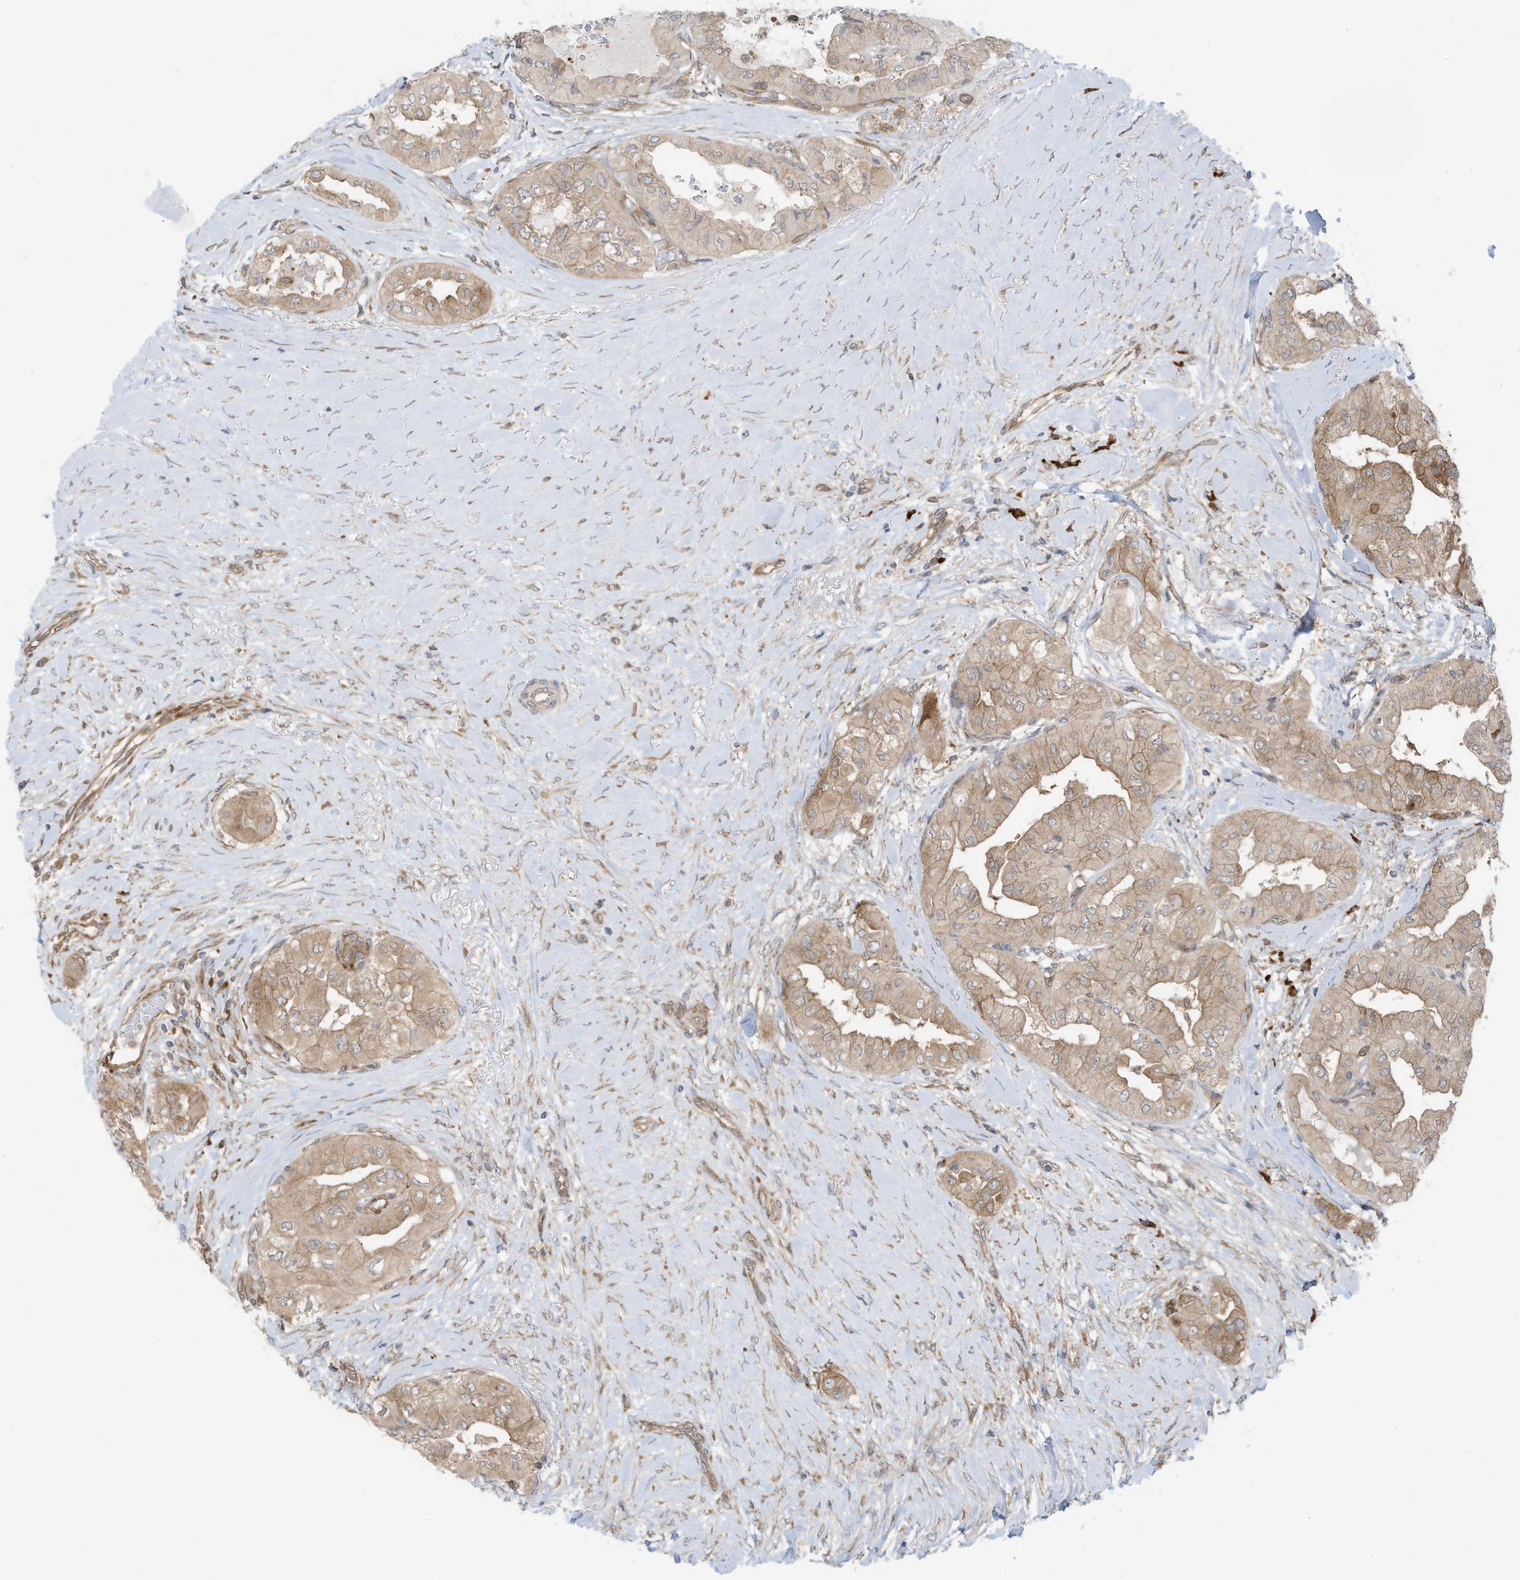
{"staining": {"intensity": "weak", "quantity": ">75%", "location": "cytoplasmic/membranous"}, "tissue": "thyroid cancer", "cell_type": "Tumor cells", "image_type": "cancer", "snomed": [{"axis": "morphology", "description": "Papillary adenocarcinoma, NOS"}, {"axis": "topography", "description": "Thyroid gland"}], "caption": "Immunohistochemistry (IHC) photomicrograph of neoplastic tissue: thyroid papillary adenocarcinoma stained using immunohistochemistry (IHC) displays low levels of weak protein expression localized specifically in the cytoplasmic/membranous of tumor cells, appearing as a cytoplasmic/membranous brown color.", "gene": "USE1", "patient": {"sex": "female", "age": 59}}